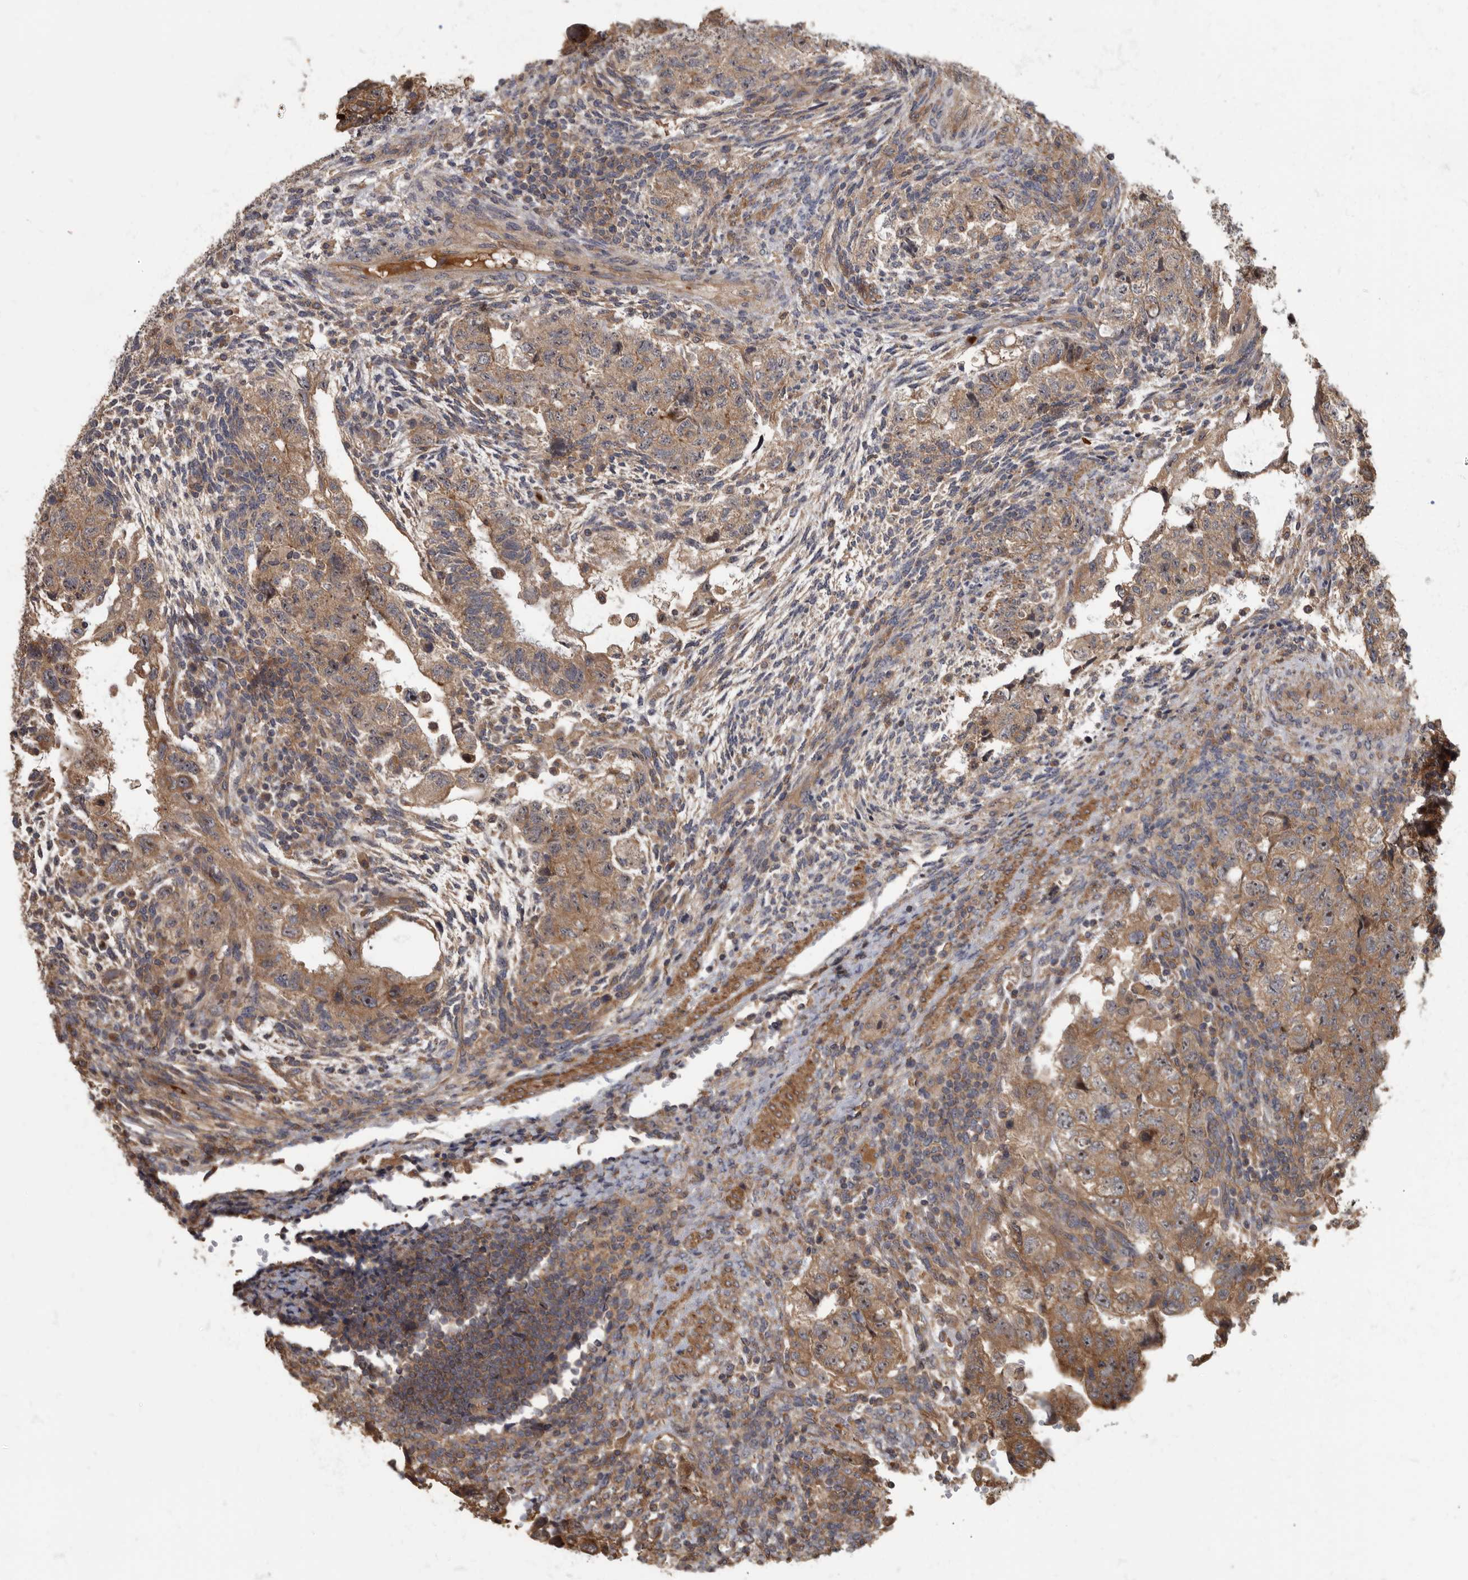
{"staining": {"intensity": "moderate", "quantity": ">75%", "location": "cytoplasmic/membranous"}, "tissue": "testis cancer", "cell_type": "Tumor cells", "image_type": "cancer", "snomed": [{"axis": "morphology", "description": "Normal tissue, NOS"}, {"axis": "morphology", "description": "Carcinoma, Embryonal, NOS"}, {"axis": "topography", "description": "Testis"}], "caption": "Protein staining exhibits moderate cytoplasmic/membranous expression in about >75% of tumor cells in testis embryonal carcinoma. Nuclei are stained in blue.", "gene": "DAAM1", "patient": {"sex": "male", "age": 36}}